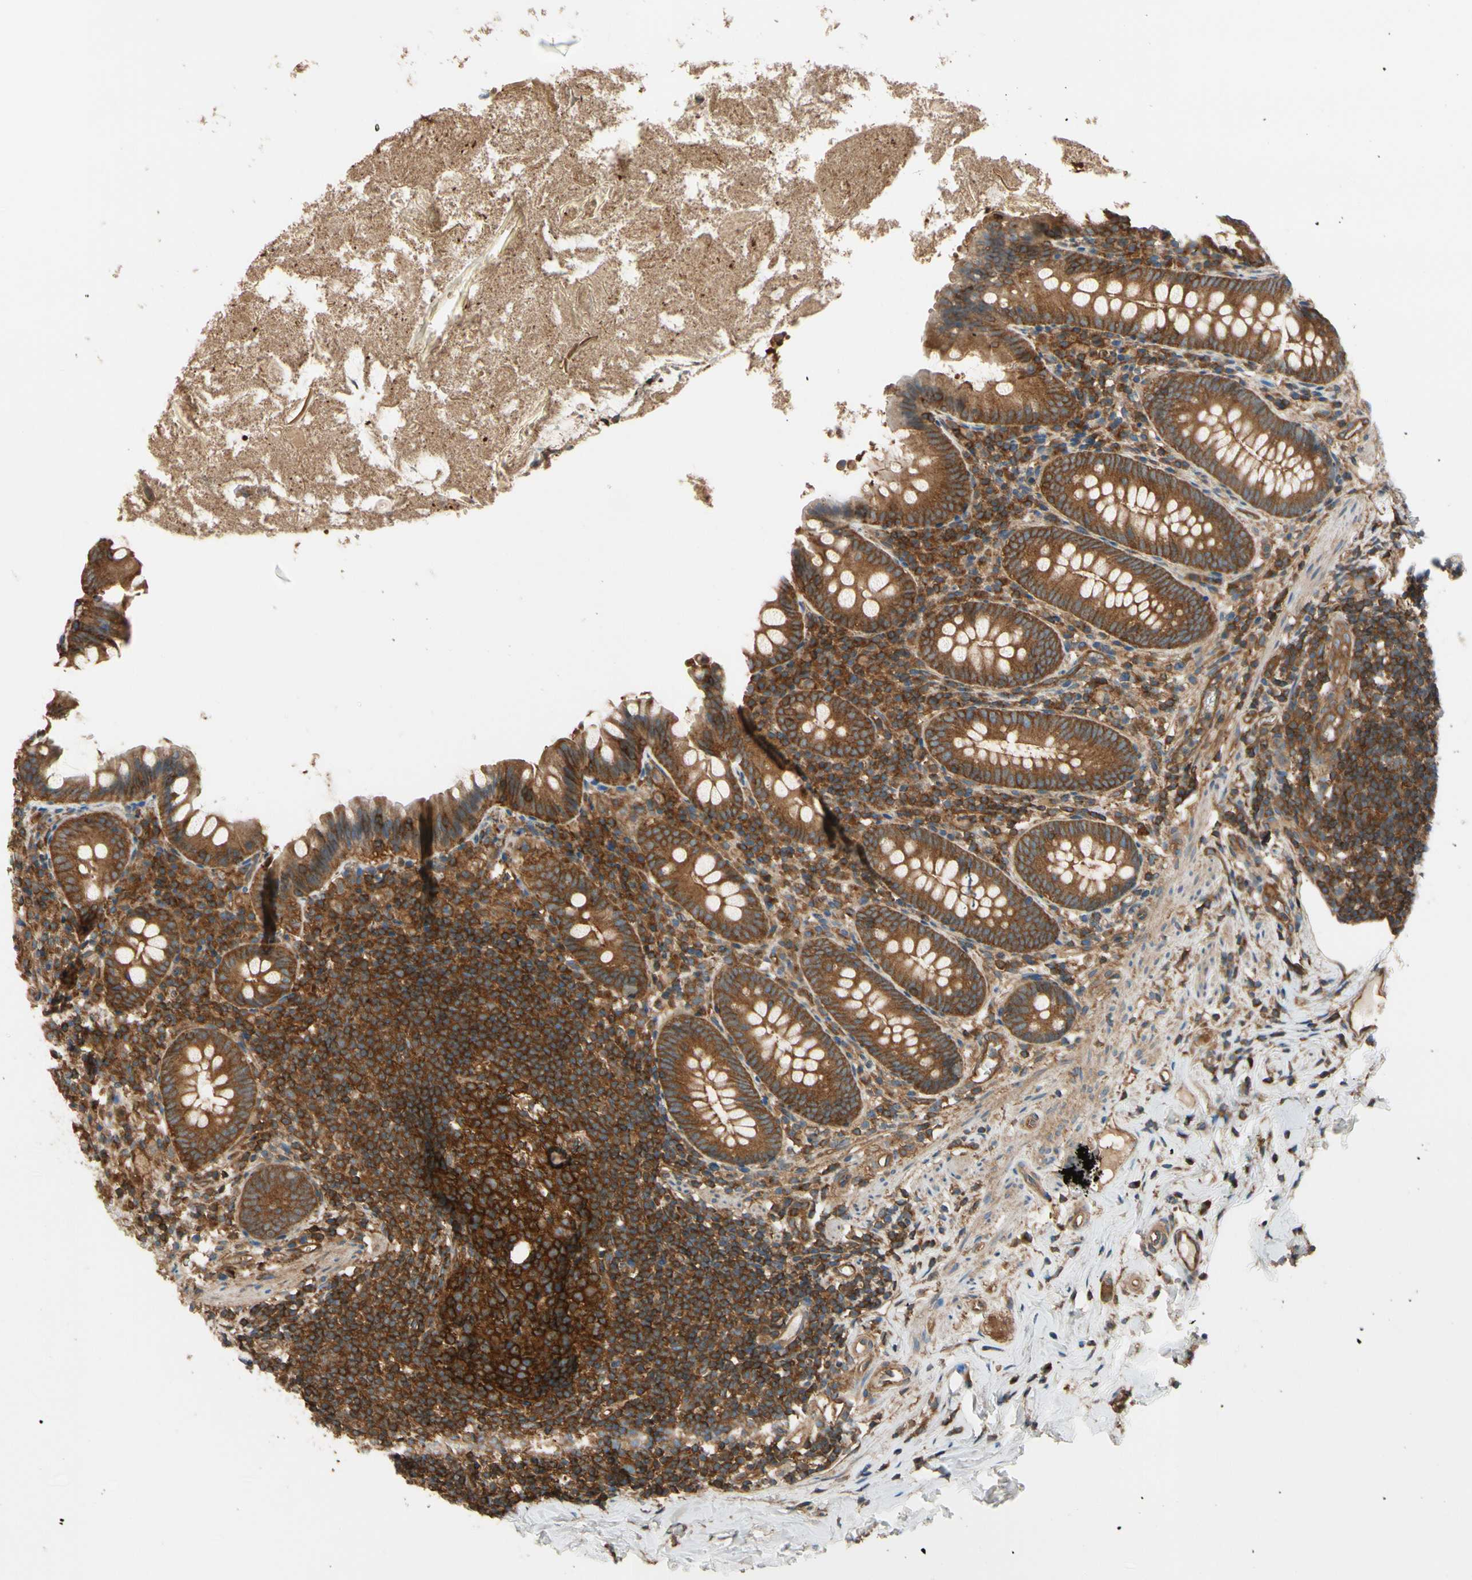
{"staining": {"intensity": "strong", "quantity": ">75%", "location": "cytoplasmic/membranous"}, "tissue": "appendix", "cell_type": "Glandular cells", "image_type": "normal", "snomed": [{"axis": "morphology", "description": "Normal tissue, NOS"}, {"axis": "topography", "description": "Appendix"}], "caption": "Immunohistochemical staining of normal appendix demonstrates strong cytoplasmic/membranous protein positivity in approximately >75% of glandular cells.", "gene": "EPS15", "patient": {"sex": "male", "age": 52}}